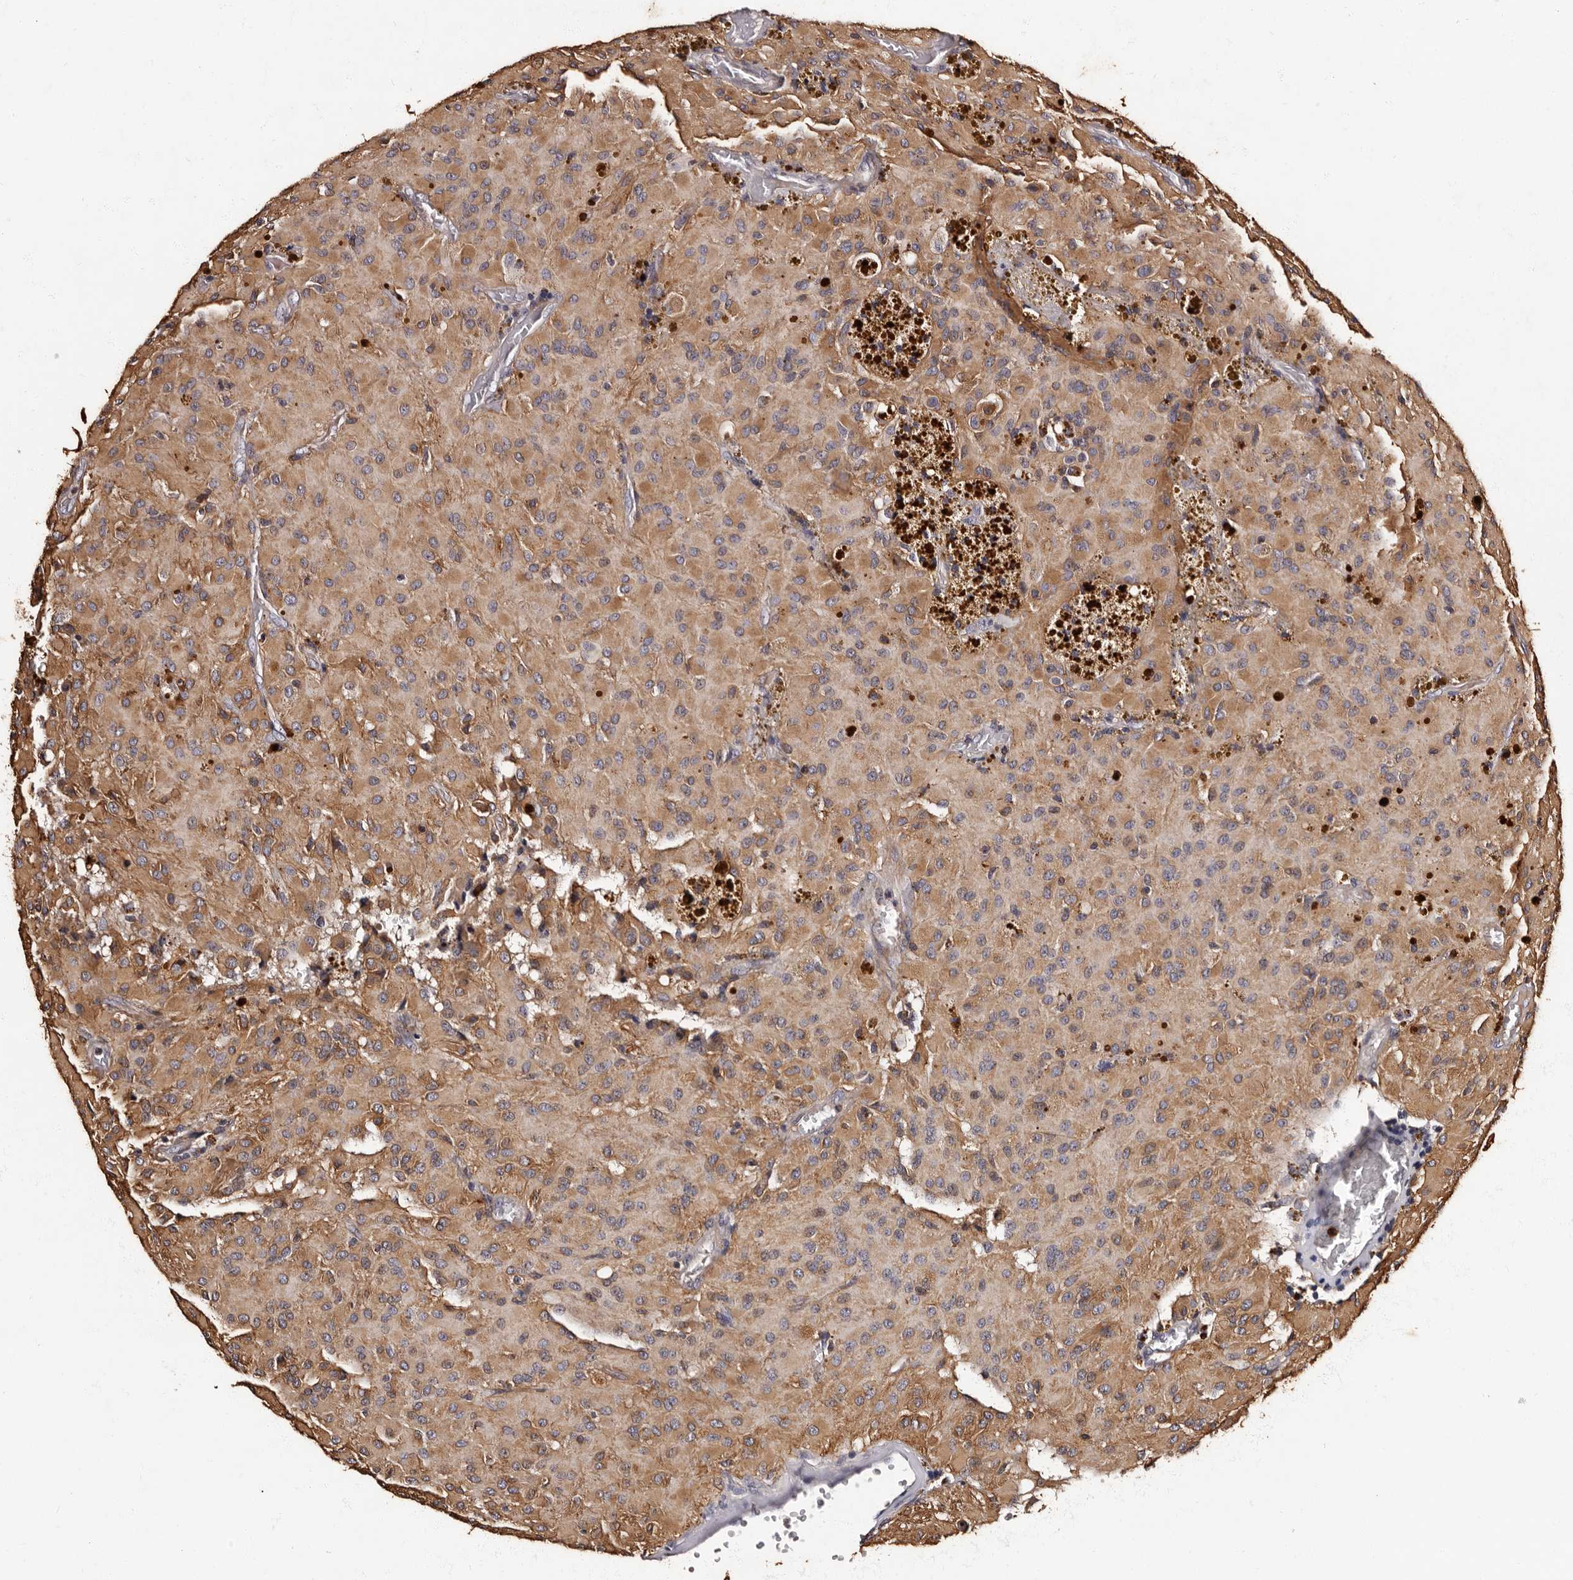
{"staining": {"intensity": "weak", "quantity": "25%-75%", "location": "cytoplasmic/membranous"}, "tissue": "glioma", "cell_type": "Tumor cells", "image_type": "cancer", "snomed": [{"axis": "morphology", "description": "Glioma, malignant, High grade"}, {"axis": "topography", "description": "Brain"}], "caption": "The image demonstrates a brown stain indicating the presence of a protein in the cytoplasmic/membranous of tumor cells in malignant glioma (high-grade).", "gene": "ADCK5", "patient": {"sex": "female", "age": 59}}